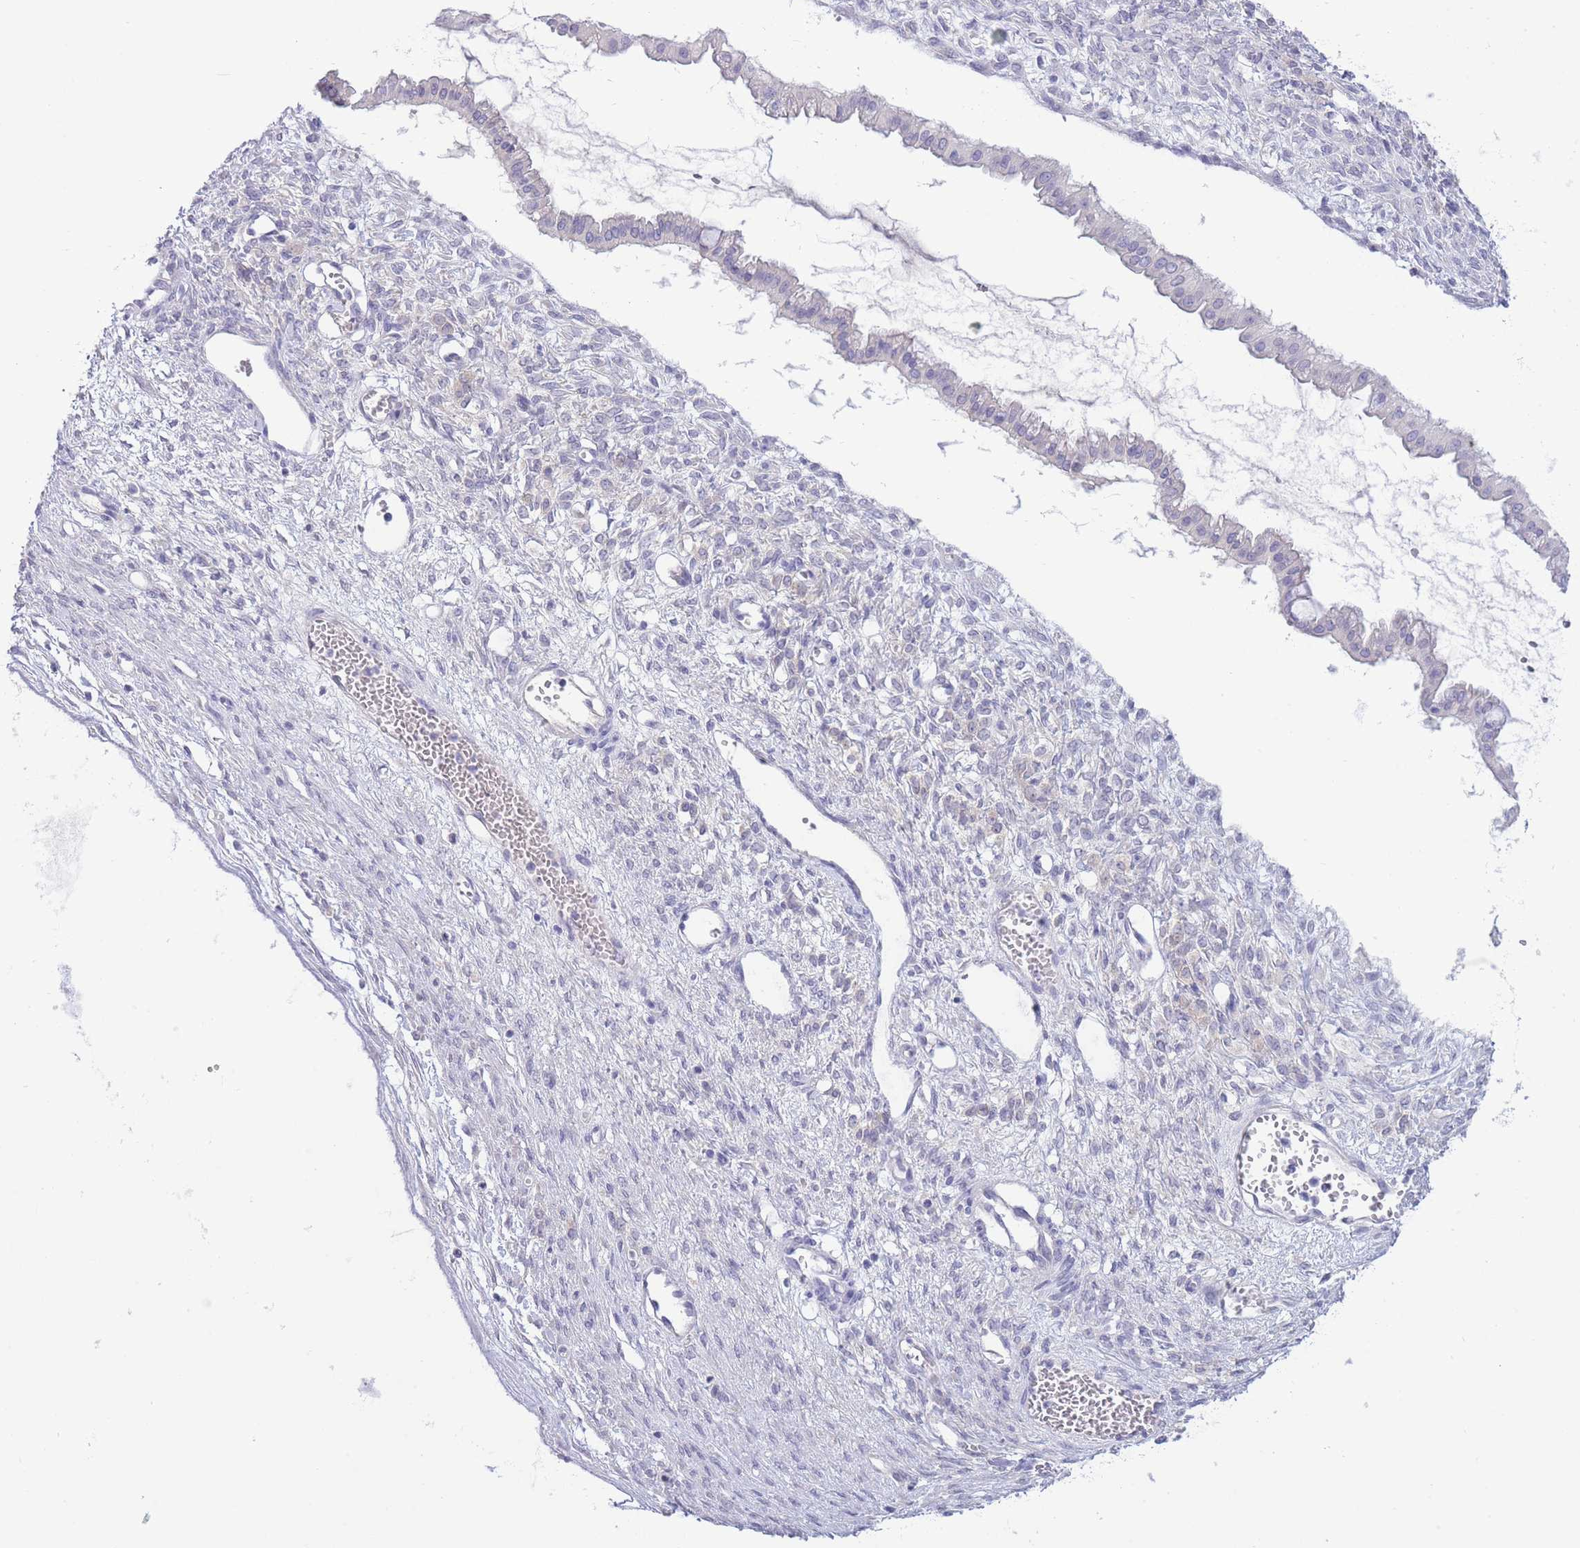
{"staining": {"intensity": "negative", "quantity": "none", "location": "none"}, "tissue": "ovarian cancer", "cell_type": "Tumor cells", "image_type": "cancer", "snomed": [{"axis": "morphology", "description": "Cystadenocarcinoma, mucinous, NOS"}, {"axis": "topography", "description": "Ovary"}], "caption": "Tumor cells show no significant protein expression in mucinous cystadenocarcinoma (ovarian).", "gene": "ASAP3", "patient": {"sex": "female", "age": 73}}